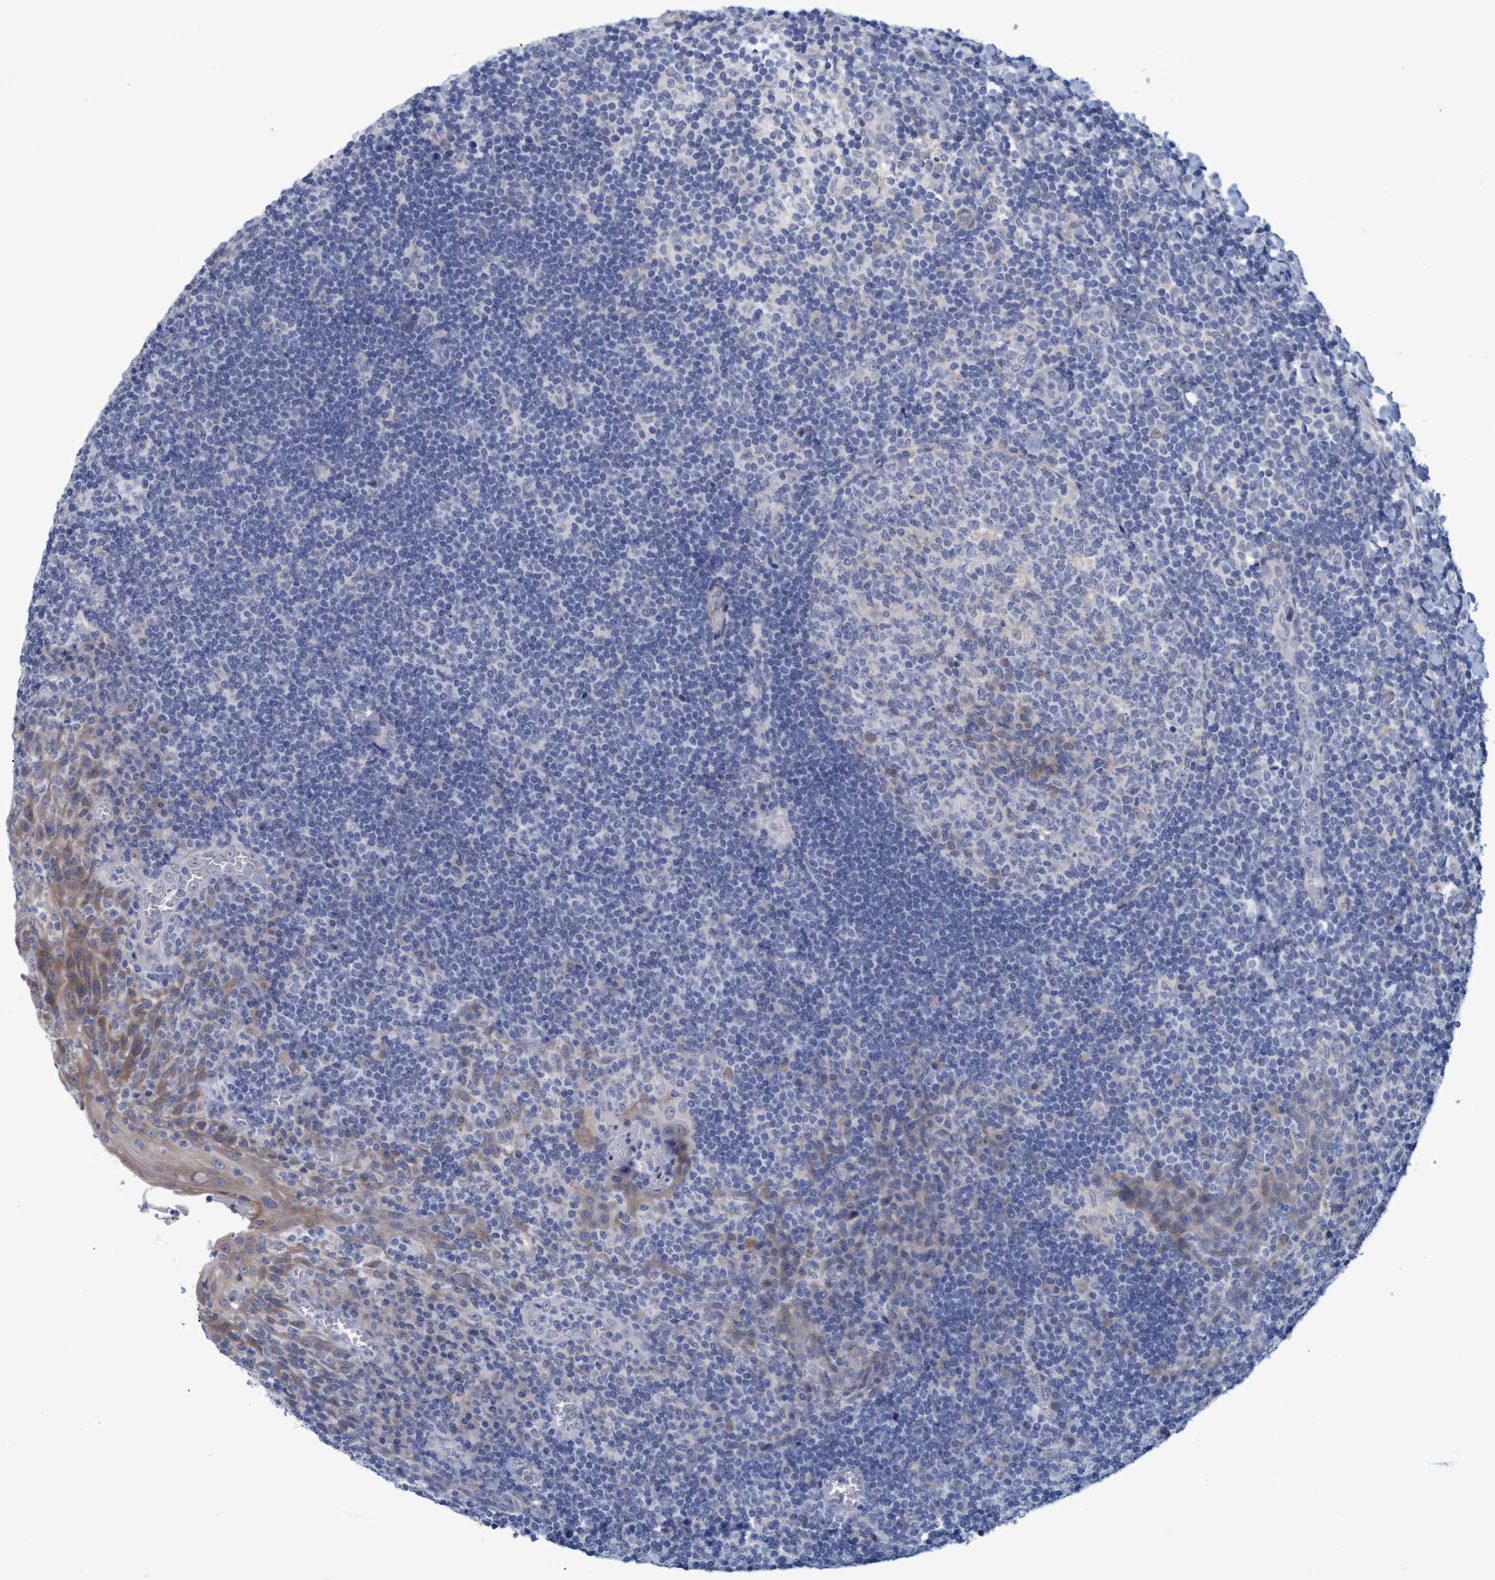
{"staining": {"intensity": "negative", "quantity": "none", "location": "none"}, "tissue": "tonsil", "cell_type": "Germinal center cells", "image_type": "normal", "snomed": [{"axis": "morphology", "description": "Normal tissue, NOS"}, {"axis": "topography", "description": "Tonsil"}], "caption": "Germinal center cells show no significant protein staining in benign tonsil. (DAB (3,3'-diaminobenzidine) immunohistochemistry with hematoxylin counter stain).", "gene": "SSTR3", "patient": {"sex": "male", "age": 37}}